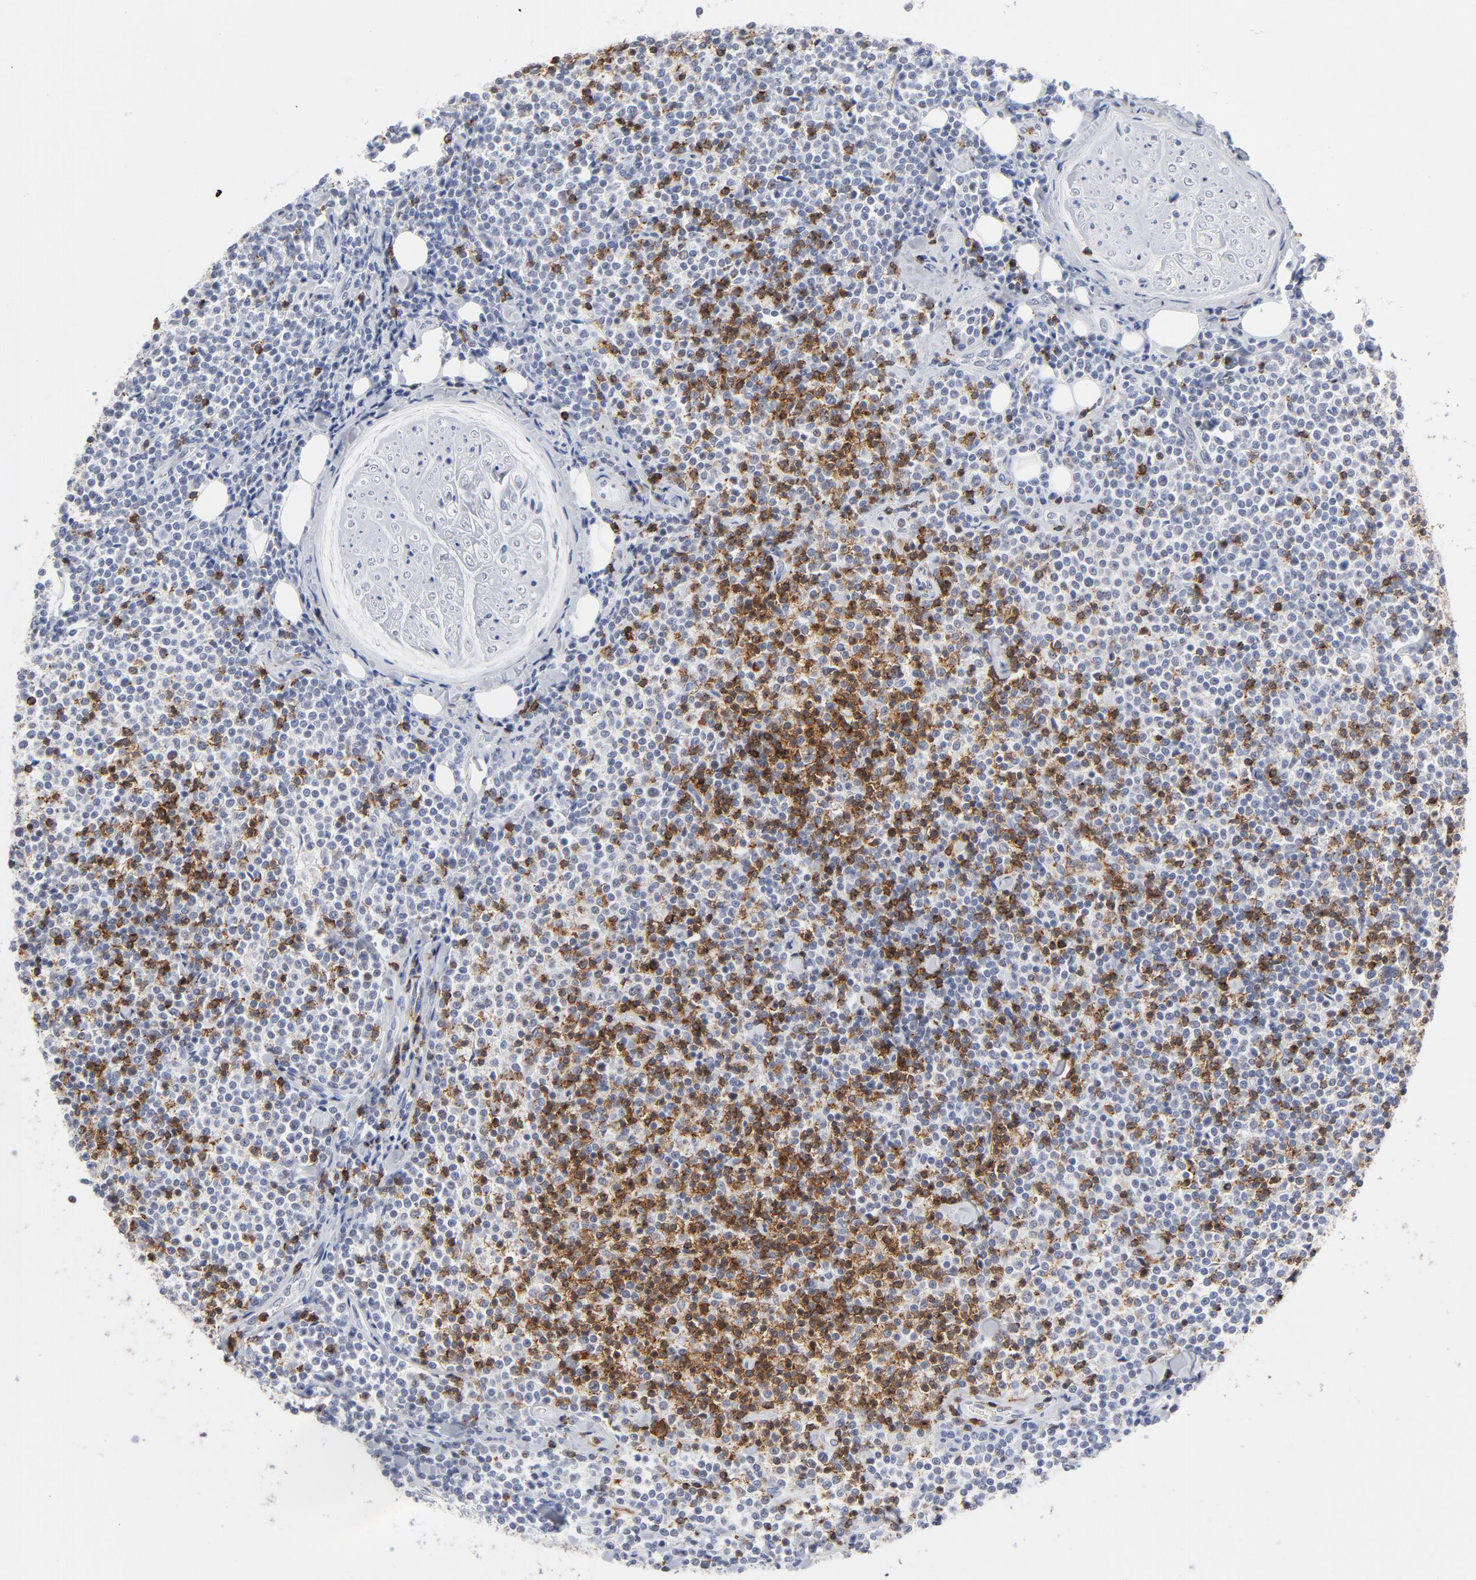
{"staining": {"intensity": "strong", "quantity": "25%-75%", "location": "cytoplasmic/membranous"}, "tissue": "lymphoma", "cell_type": "Tumor cells", "image_type": "cancer", "snomed": [{"axis": "morphology", "description": "Malignant lymphoma, non-Hodgkin's type, Low grade"}, {"axis": "topography", "description": "Soft tissue"}], "caption": "Strong cytoplasmic/membranous protein staining is seen in approximately 25%-75% of tumor cells in lymphoma.", "gene": "CD2", "patient": {"sex": "male", "age": 92}}